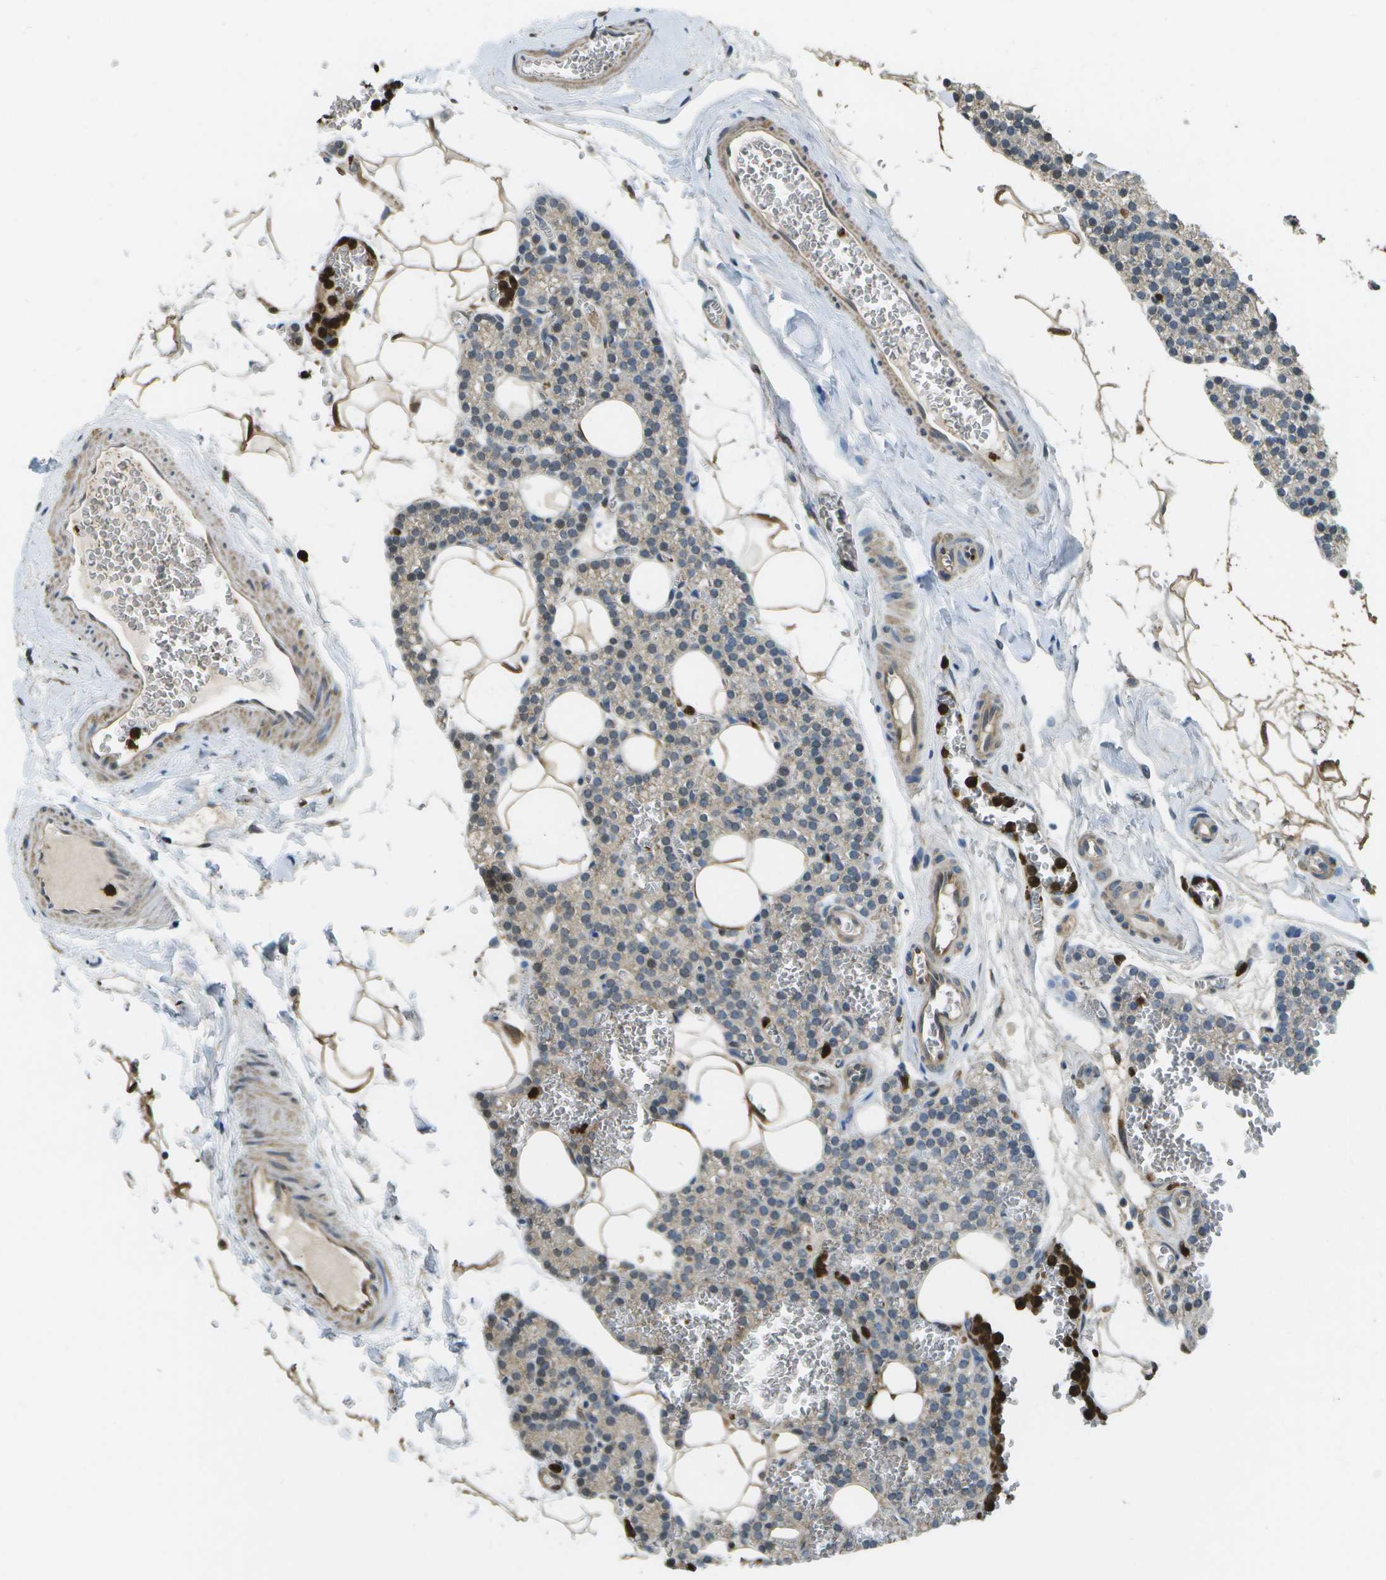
{"staining": {"intensity": "negative", "quantity": "none", "location": "none"}, "tissue": "parathyroid gland", "cell_type": "Glandular cells", "image_type": "normal", "snomed": [{"axis": "morphology", "description": "Normal tissue, NOS"}, {"axis": "morphology", "description": "Adenoma, NOS"}, {"axis": "topography", "description": "Parathyroid gland"}], "caption": "IHC of benign human parathyroid gland exhibits no positivity in glandular cells.", "gene": "CACHD1", "patient": {"sex": "female", "age": 58}}